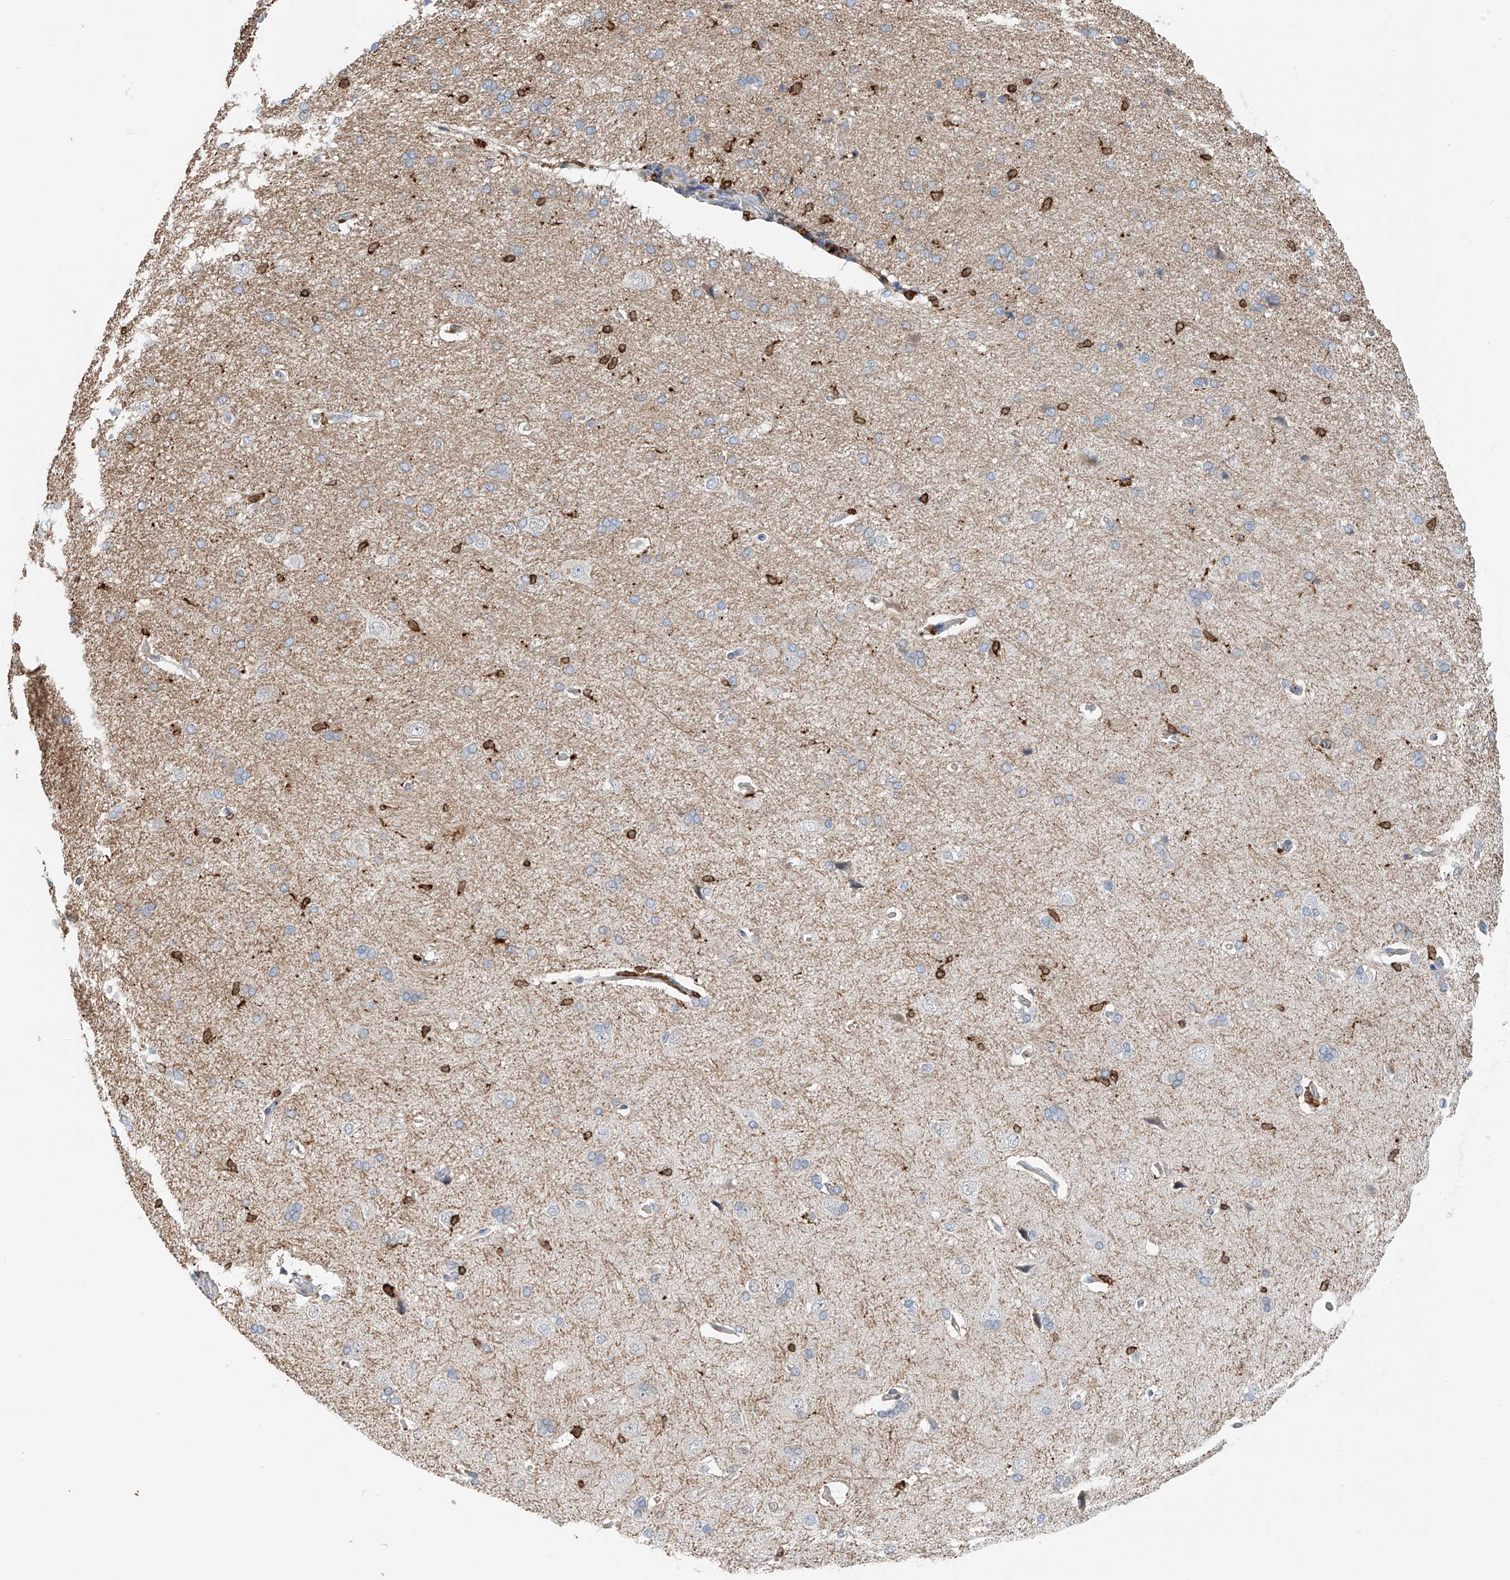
{"staining": {"intensity": "weak", "quantity": ">75%", "location": "cytoplasmic/membranous"}, "tissue": "cerebral cortex", "cell_type": "Endothelial cells", "image_type": "normal", "snomed": [{"axis": "morphology", "description": "Normal tissue, NOS"}, {"axis": "topography", "description": "Cerebral cortex"}], "caption": "Immunohistochemistry (IHC) photomicrograph of unremarkable cerebral cortex stained for a protein (brown), which shows low levels of weak cytoplasmic/membranous staining in about >75% of endothelial cells.", "gene": "TBXAS1", "patient": {"sex": "male", "age": 62}}